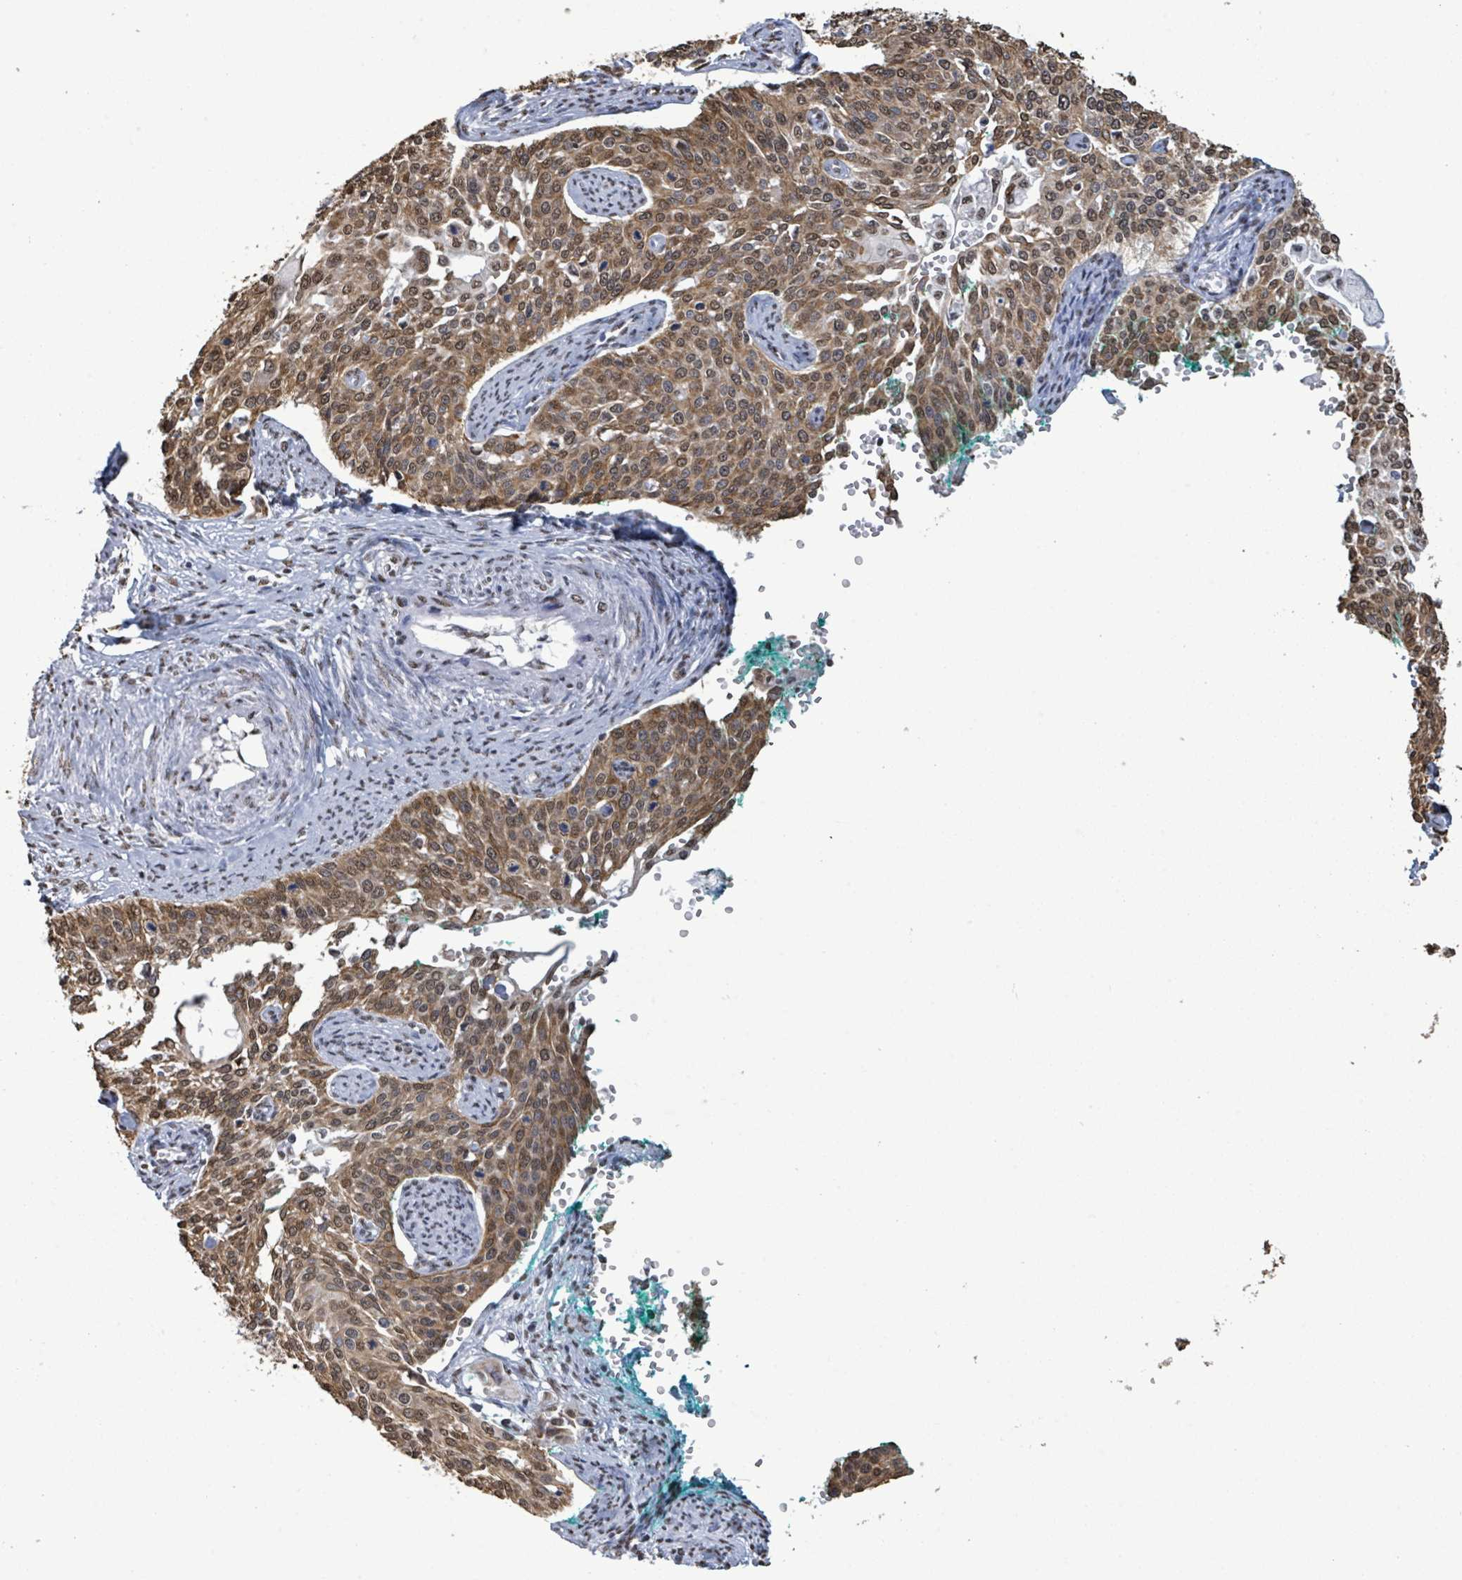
{"staining": {"intensity": "moderate", "quantity": ">75%", "location": "cytoplasmic/membranous,nuclear"}, "tissue": "cervical cancer", "cell_type": "Tumor cells", "image_type": "cancer", "snomed": [{"axis": "morphology", "description": "Squamous cell carcinoma, NOS"}, {"axis": "topography", "description": "Cervix"}], "caption": "The image reveals immunohistochemical staining of cervical cancer (squamous cell carcinoma). There is moderate cytoplasmic/membranous and nuclear expression is seen in approximately >75% of tumor cells.", "gene": "SAMD14", "patient": {"sex": "female", "age": 44}}